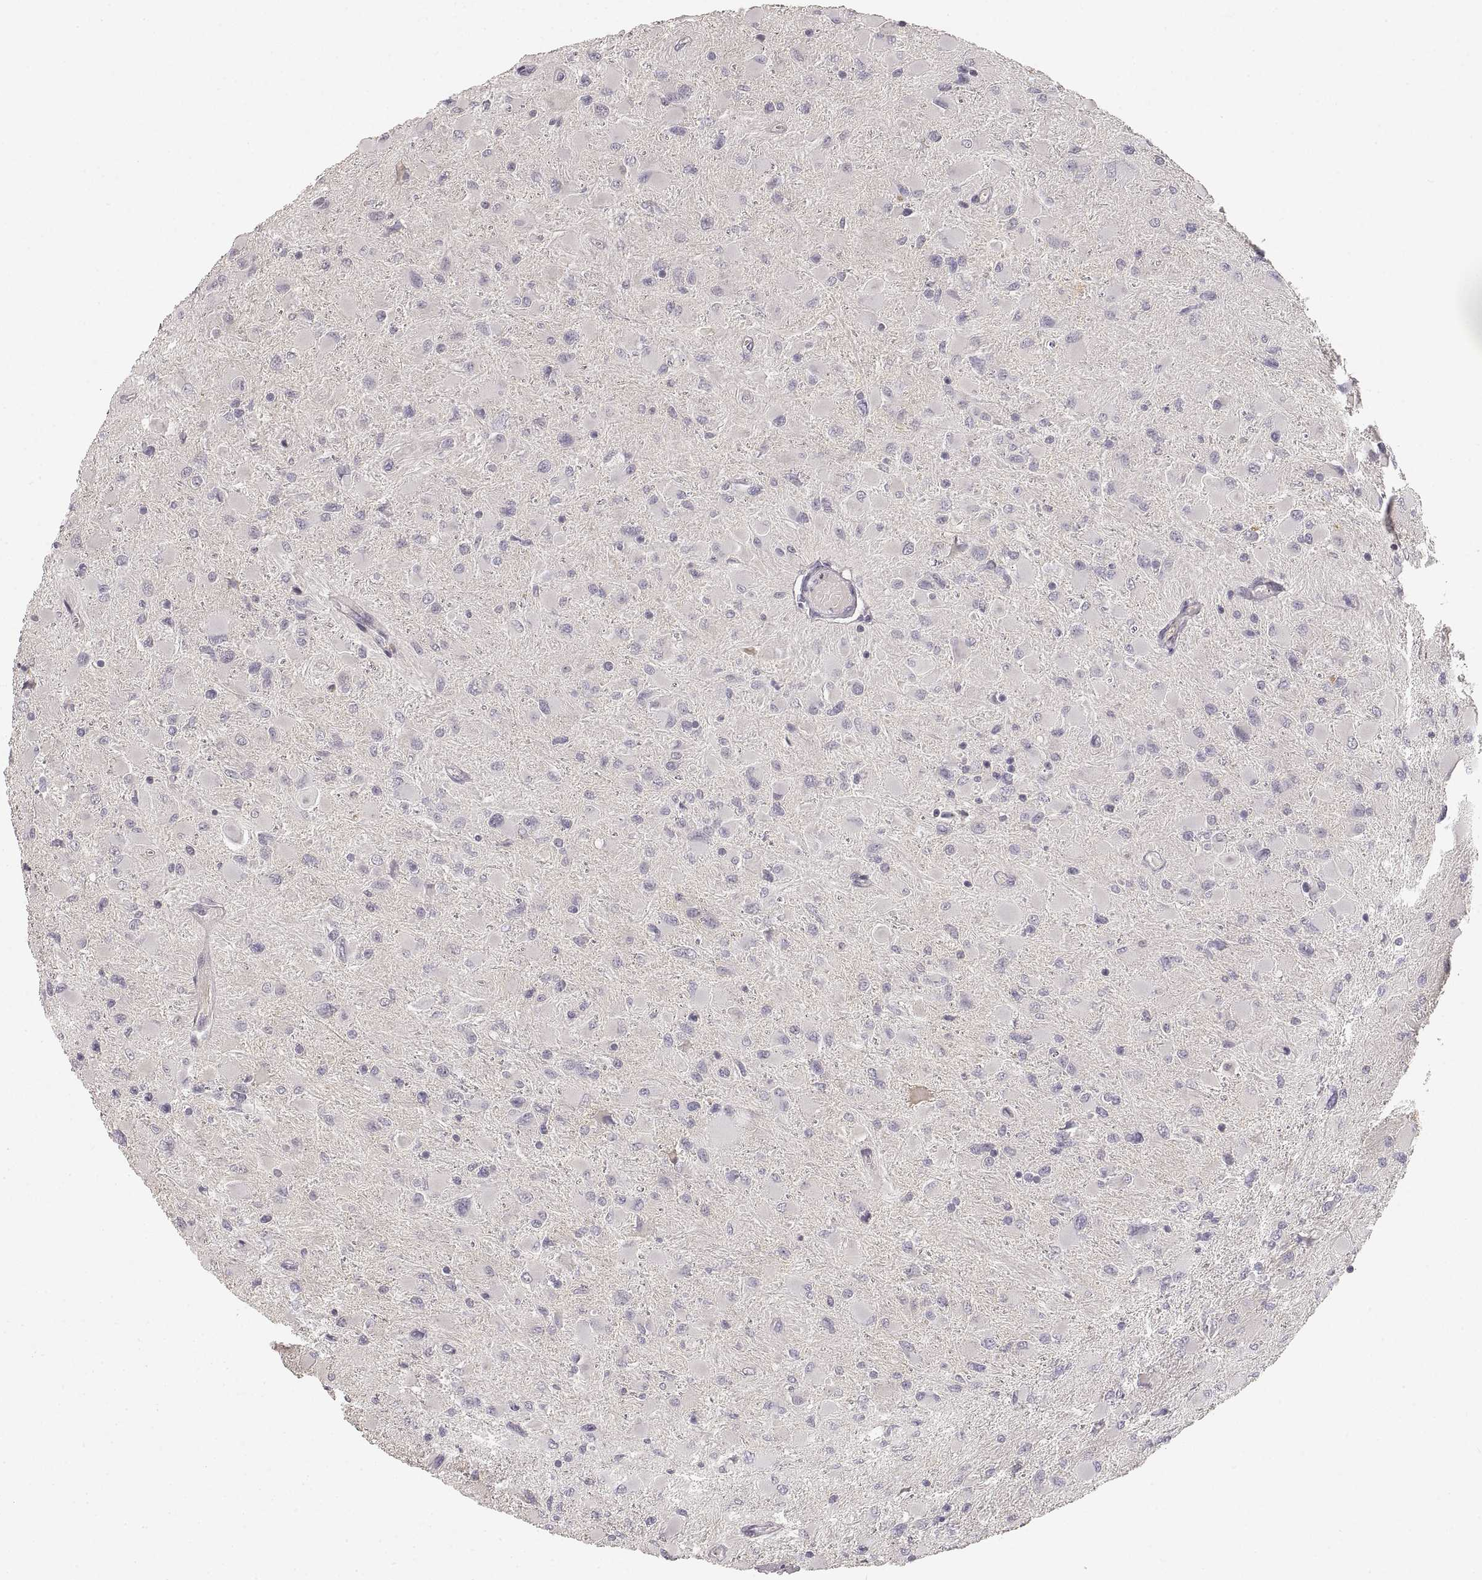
{"staining": {"intensity": "negative", "quantity": "none", "location": "none"}, "tissue": "glioma", "cell_type": "Tumor cells", "image_type": "cancer", "snomed": [{"axis": "morphology", "description": "Glioma, malignant, High grade"}, {"axis": "topography", "description": "Cerebral cortex"}], "caption": "The IHC image has no significant staining in tumor cells of malignant high-grade glioma tissue.", "gene": "RUNDC3A", "patient": {"sex": "female", "age": 36}}